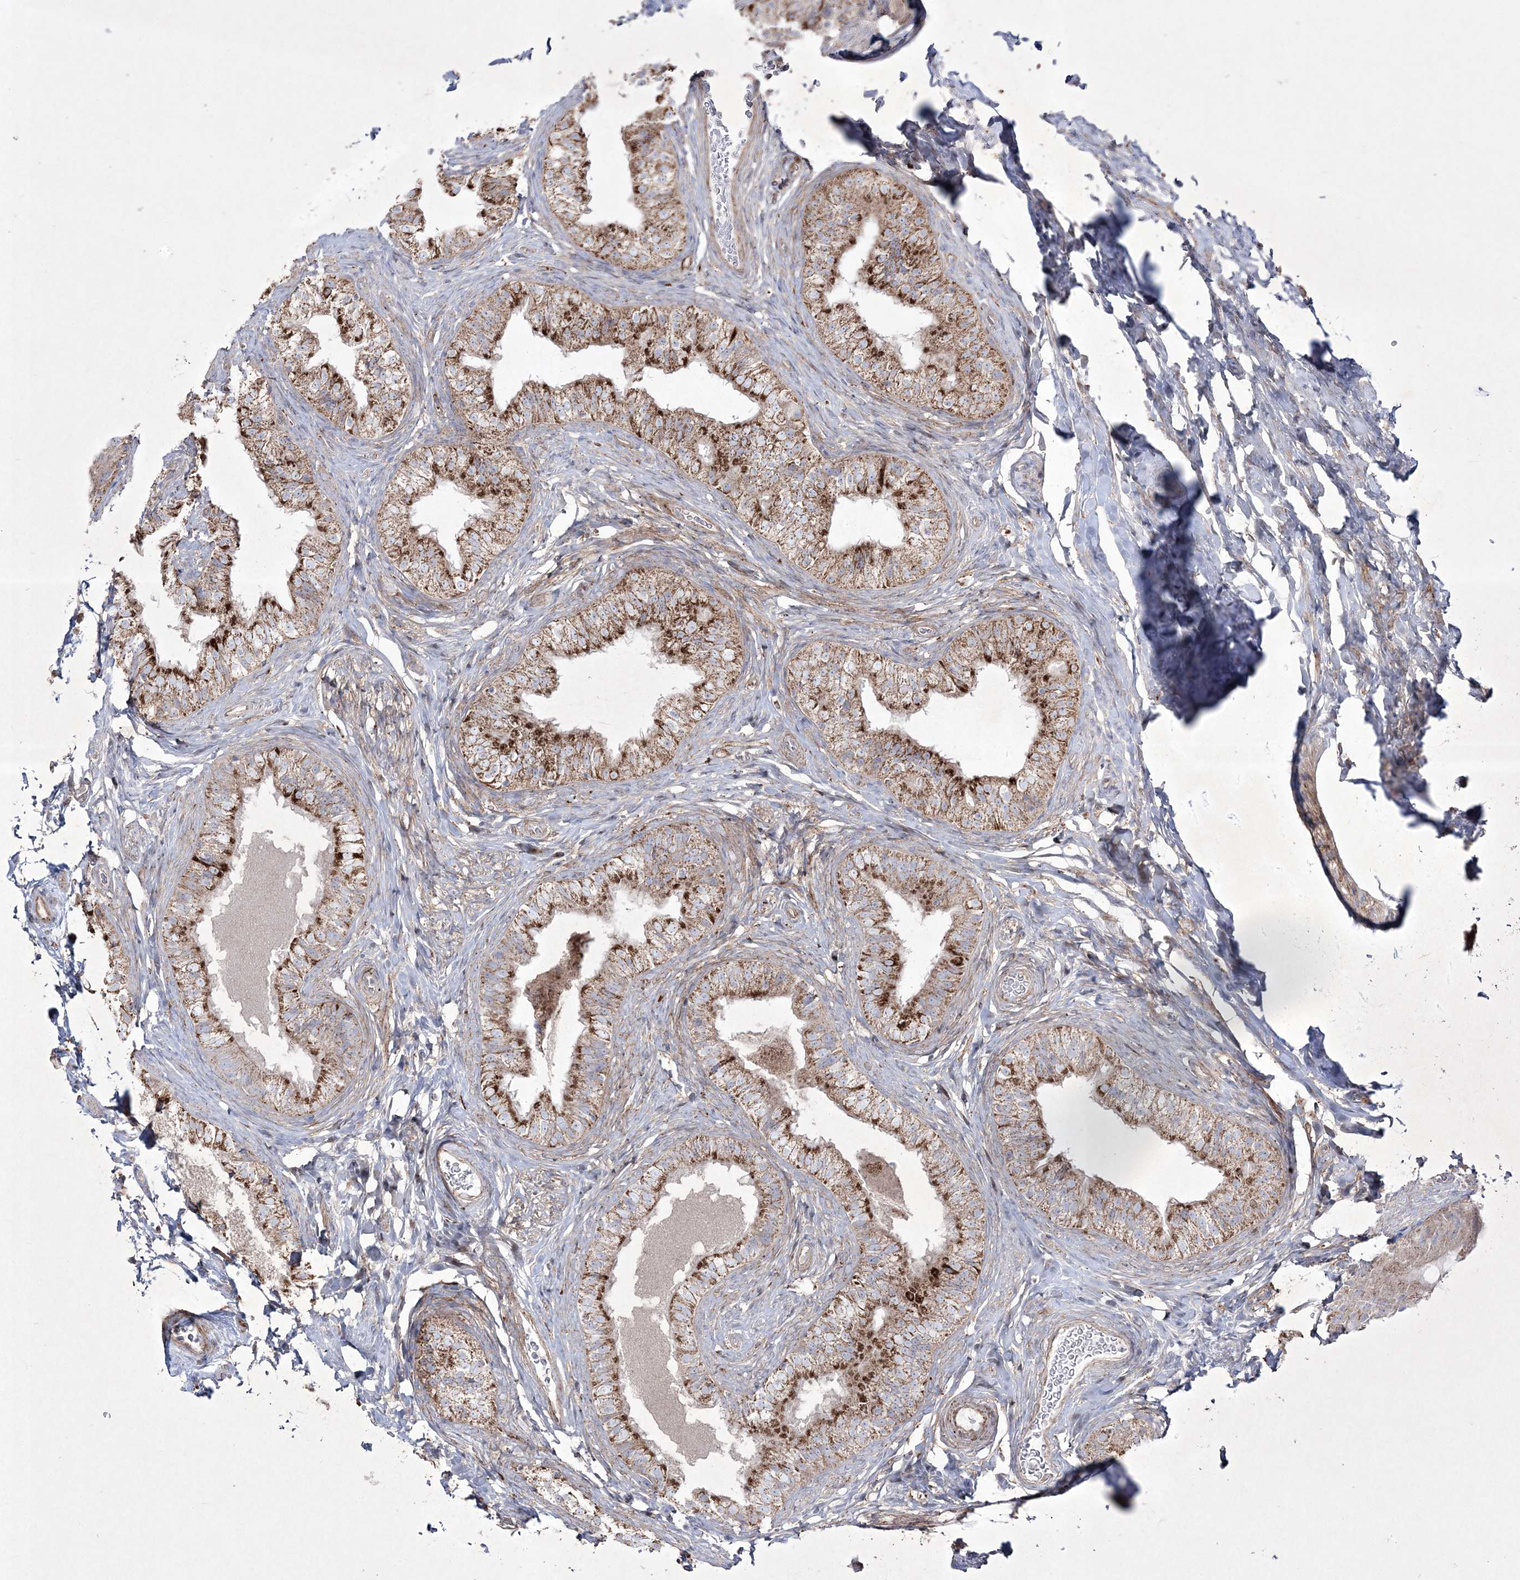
{"staining": {"intensity": "strong", "quantity": ">75%", "location": "cytoplasmic/membranous"}, "tissue": "epididymis", "cell_type": "Glandular cells", "image_type": "normal", "snomed": [{"axis": "morphology", "description": "Normal tissue, NOS"}, {"axis": "topography", "description": "Epididymis"}], "caption": "Protein expression analysis of unremarkable human epididymis reveals strong cytoplasmic/membranous staining in about >75% of glandular cells. (DAB IHC with brightfield microscopy, high magnification).", "gene": "RICTOR", "patient": {"sex": "male", "age": 49}}